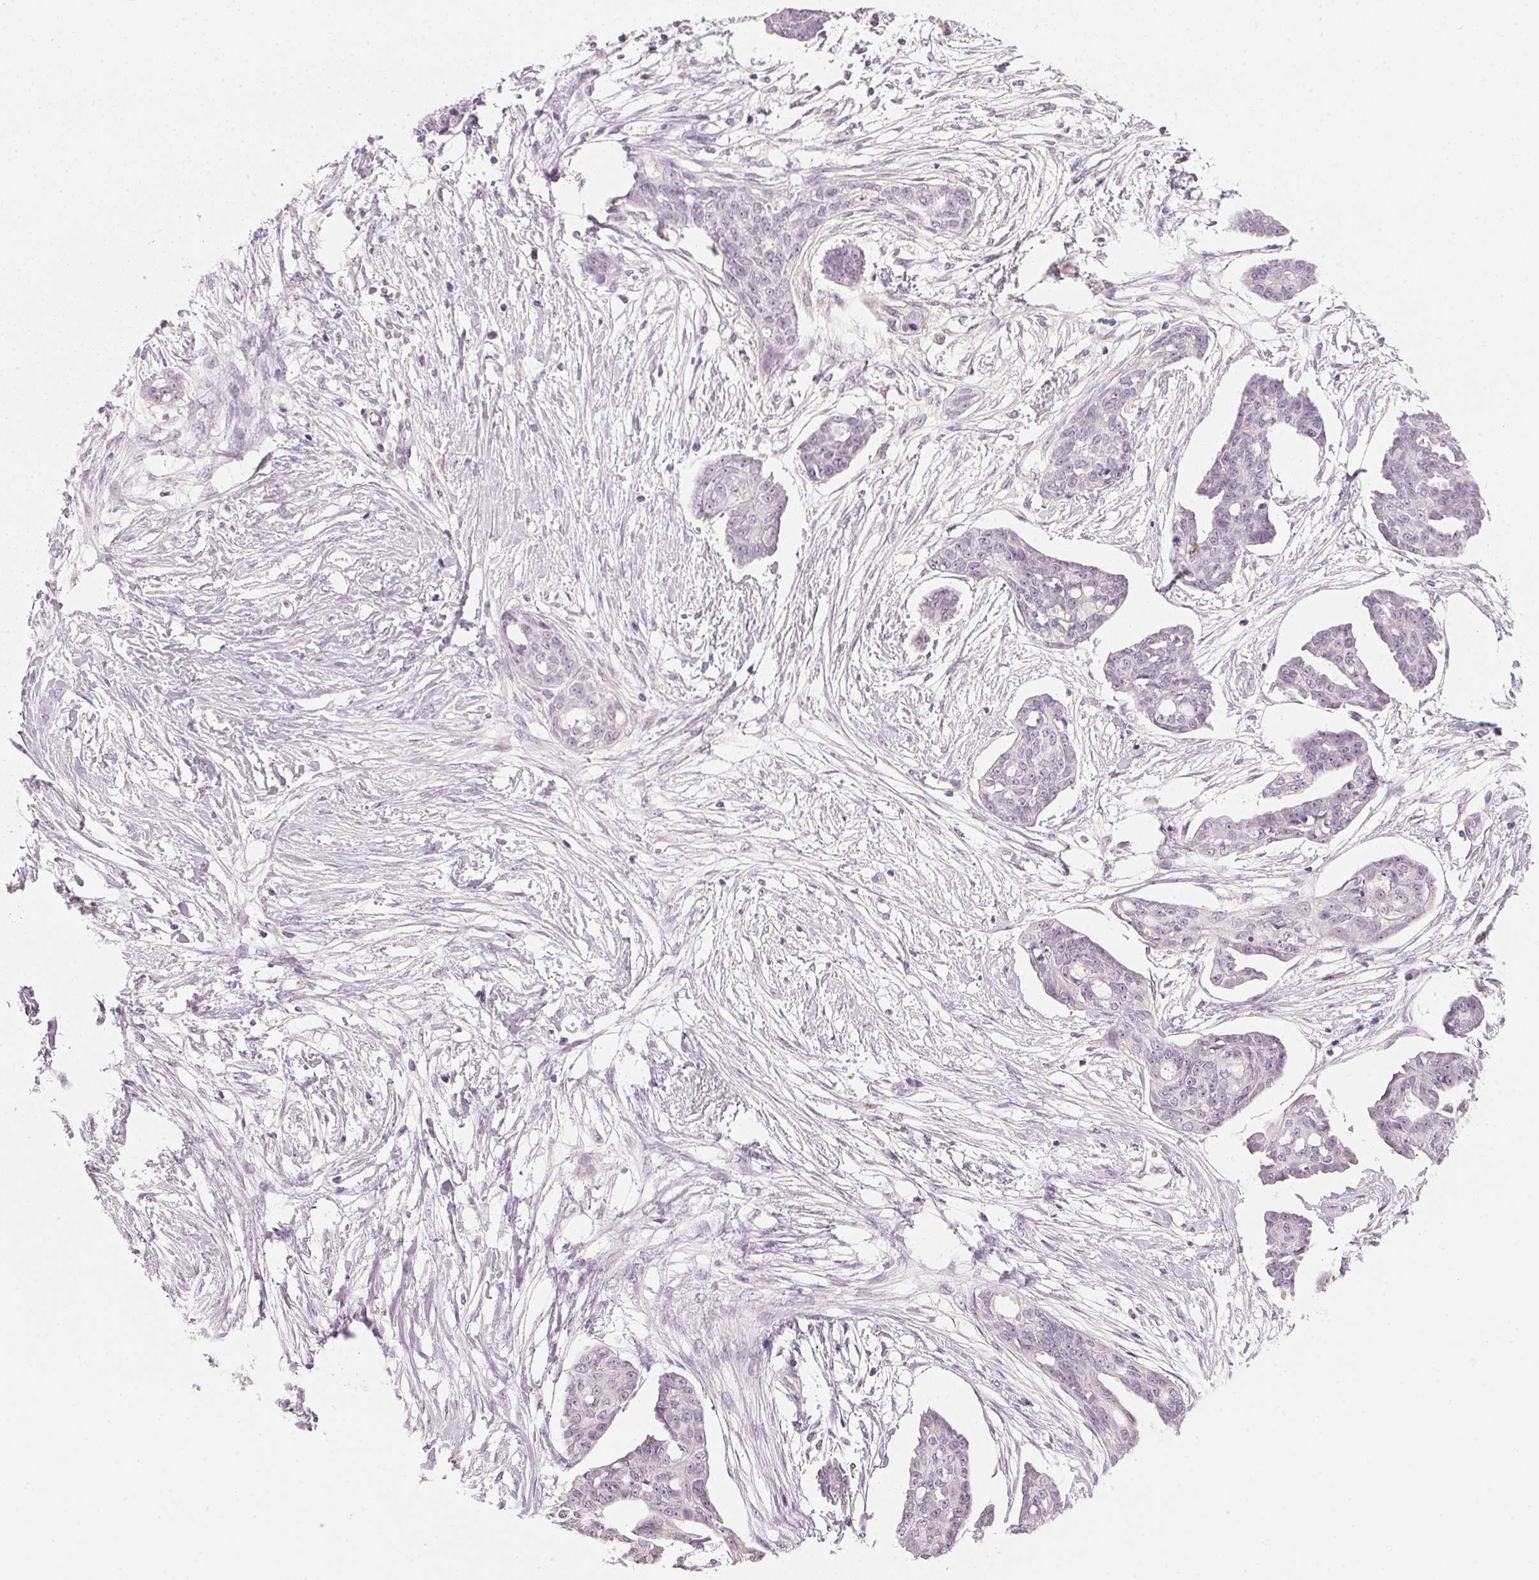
{"staining": {"intensity": "negative", "quantity": "none", "location": "none"}, "tissue": "ovarian cancer", "cell_type": "Tumor cells", "image_type": "cancer", "snomed": [{"axis": "morphology", "description": "Cystadenocarcinoma, serous, NOS"}, {"axis": "topography", "description": "Ovary"}], "caption": "DAB (3,3'-diaminobenzidine) immunohistochemical staining of human ovarian cancer displays no significant expression in tumor cells.", "gene": "CFAP276", "patient": {"sex": "female", "age": 71}}